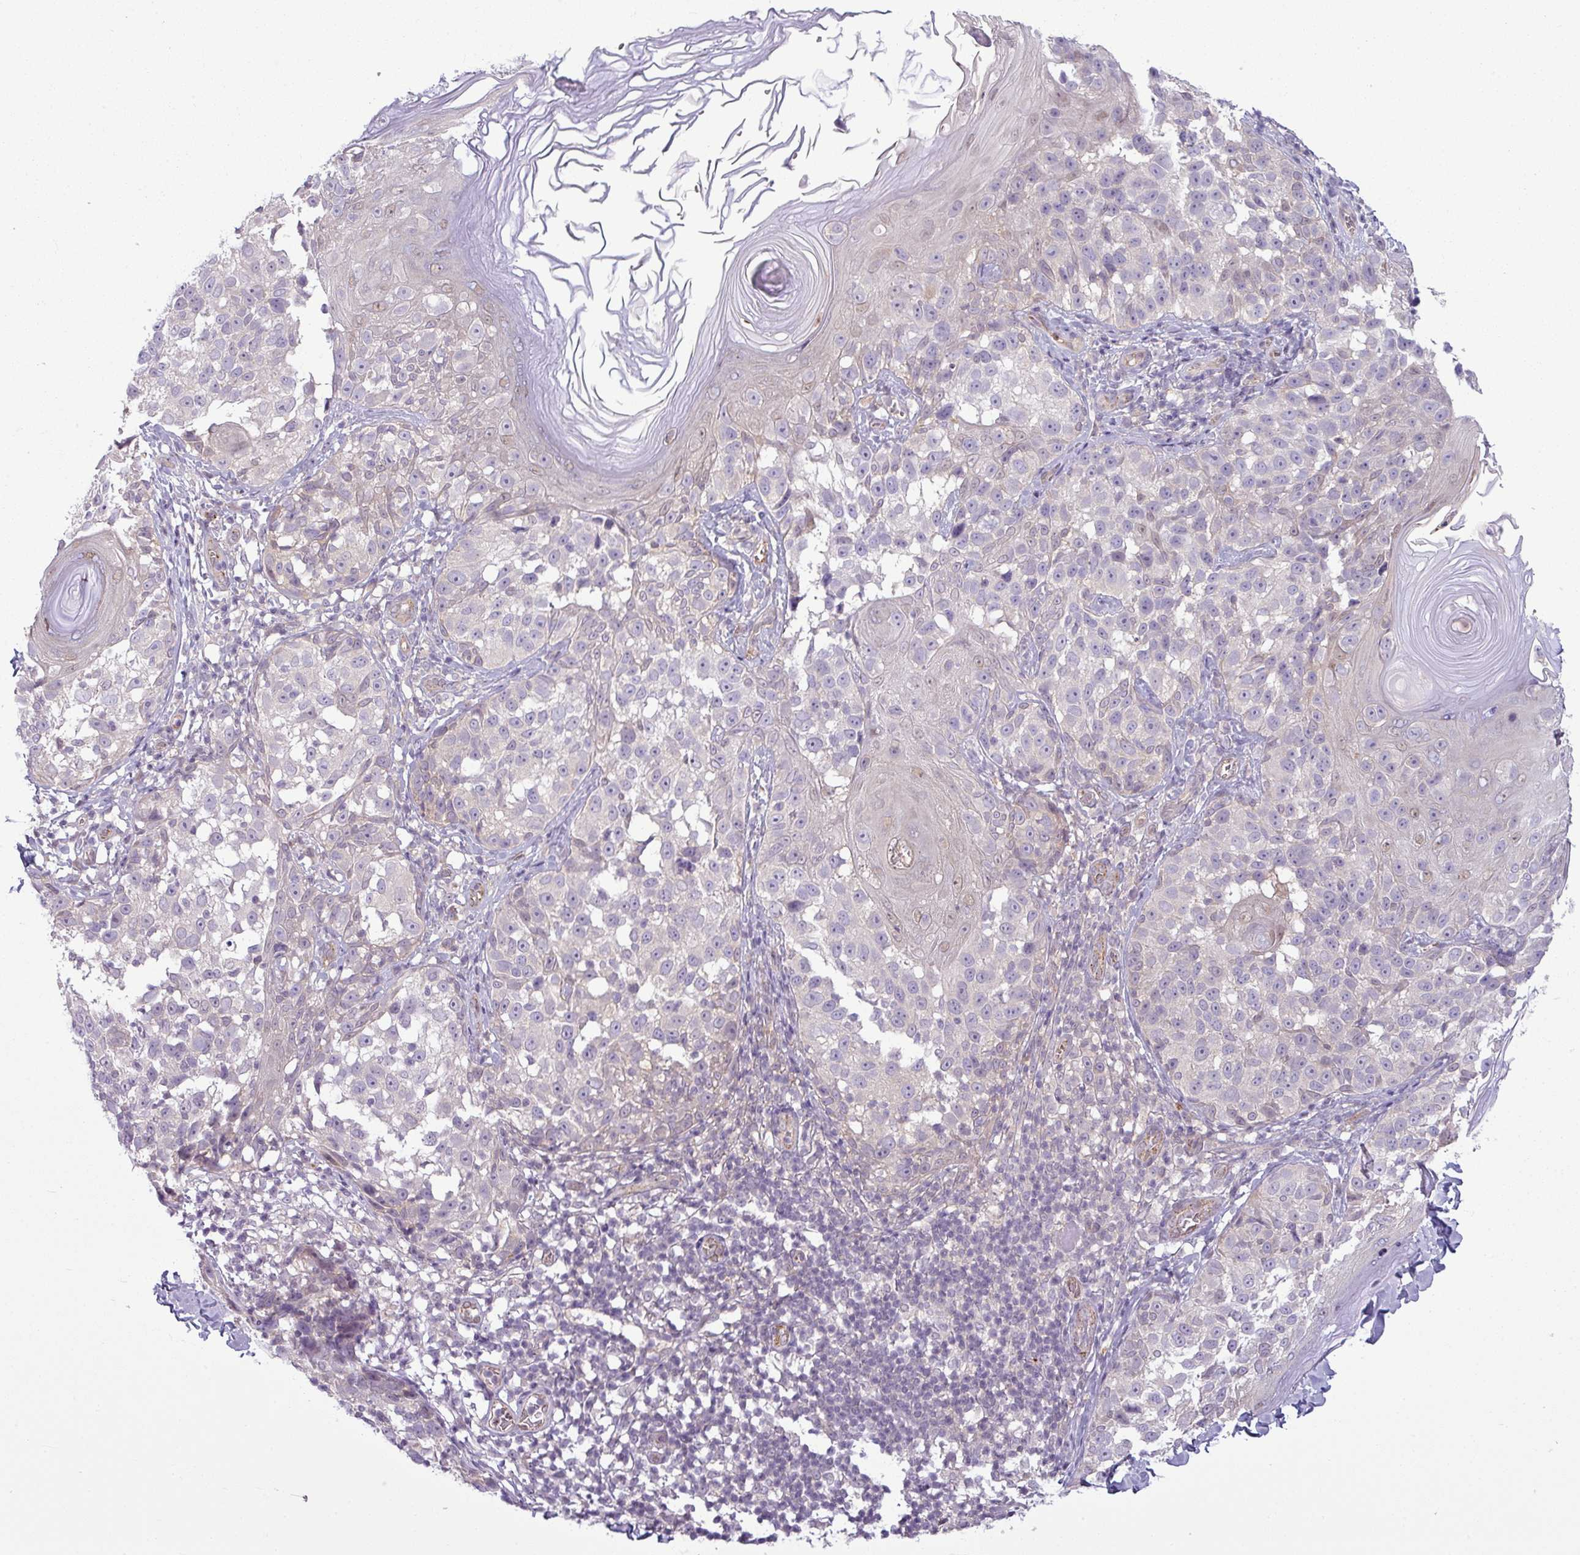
{"staining": {"intensity": "negative", "quantity": "none", "location": "none"}, "tissue": "melanoma", "cell_type": "Tumor cells", "image_type": "cancer", "snomed": [{"axis": "morphology", "description": "Malignant melanoma, NOS"}, {"axis": "topography", "description": "Skin"}], "caption": "A high-resolution image shows IHC staining of malignant melanoma, which demonstrates no significant staining in tumor cells.", "gene": "CCDC144A", "patient": {"sex": "male", "age": 73}}